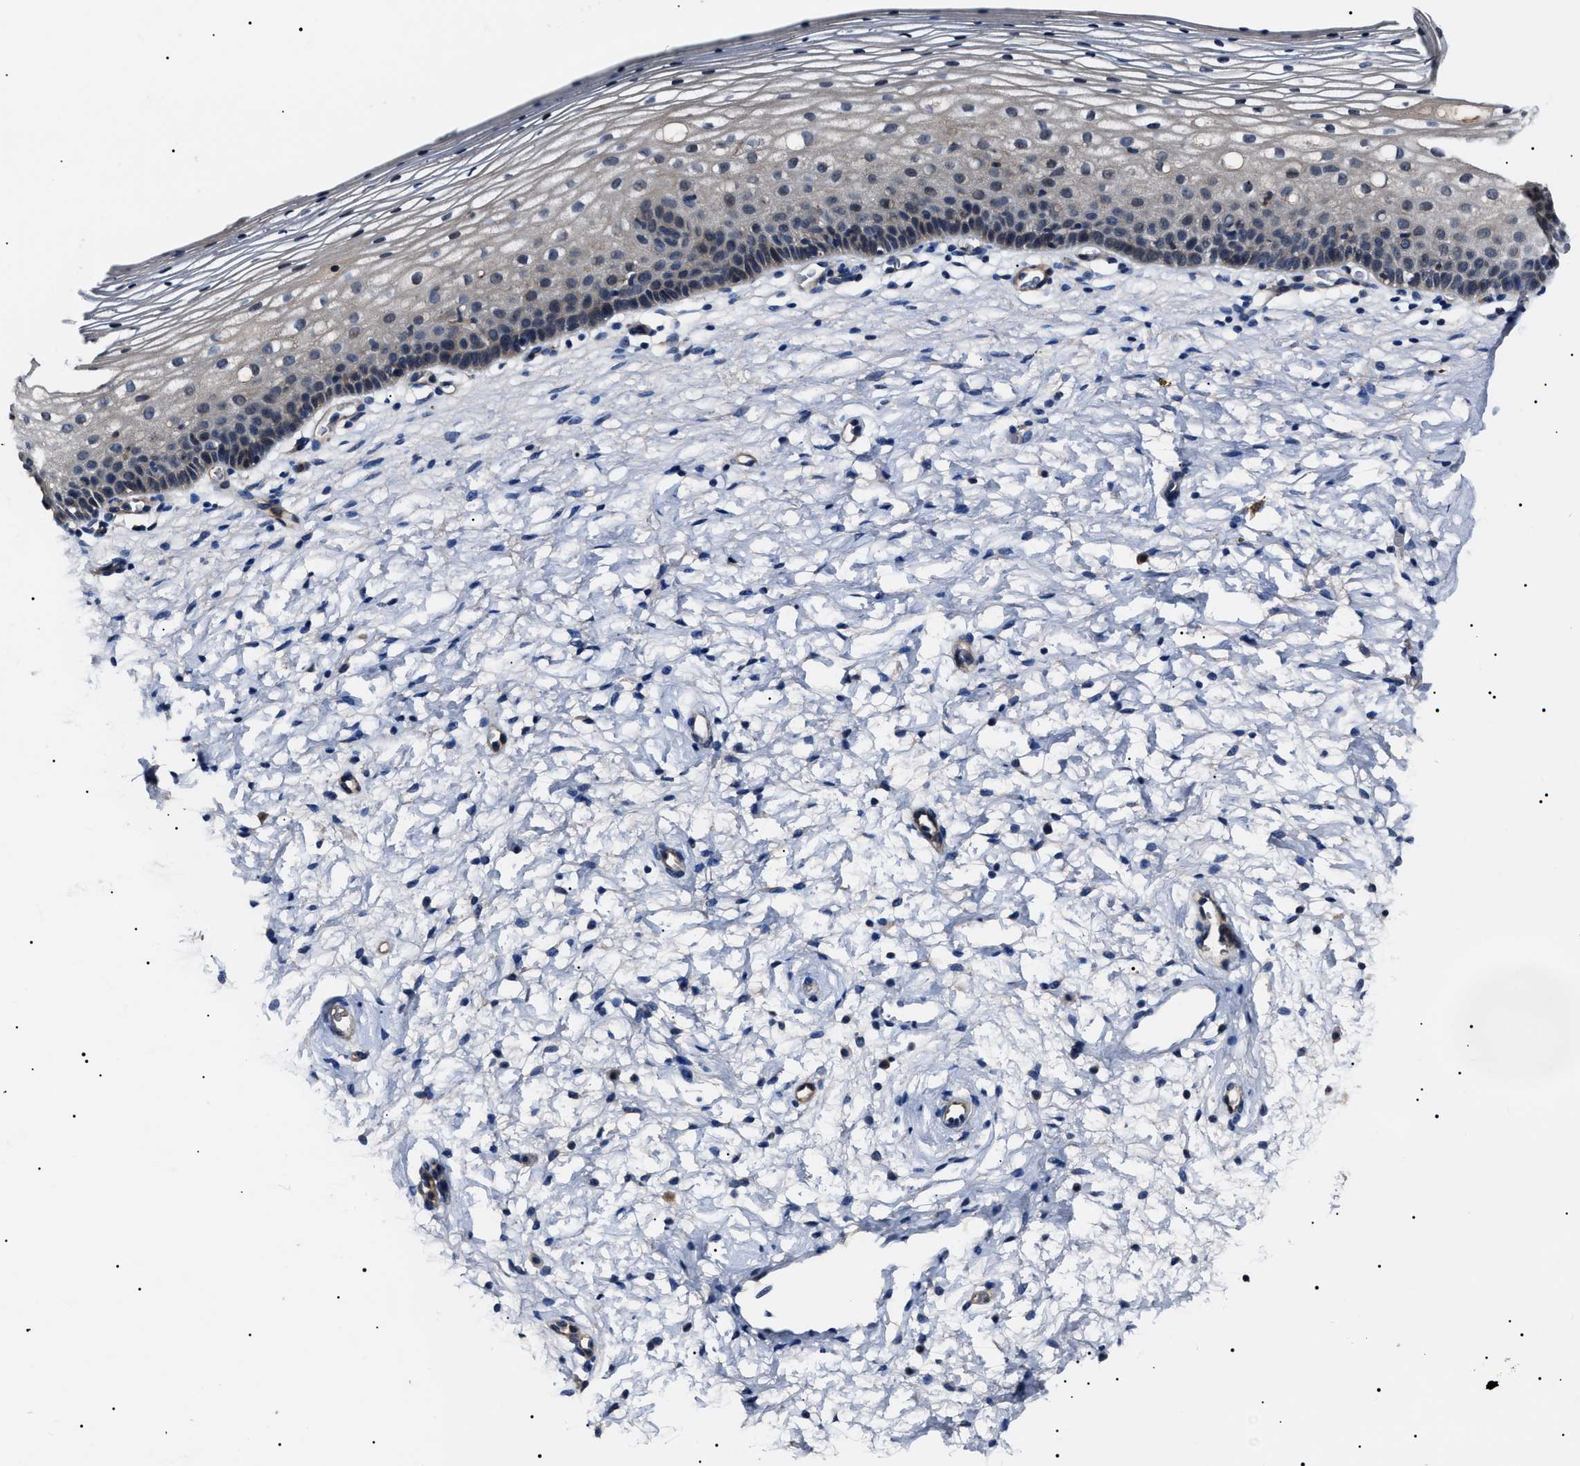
{"staining": {"intensity": "weak", "quantity": ">75%", "location": "cytoplasmic/membranous"}, "tissue": "cervix", "cell_type": "Glandular cells", "image_type": "normal", "snomed": [{"axis": "morphology", "description": "Normal tissue, NOS"}, {"axis": "topography", "description": "Cervix"}], "caption": "Protein expression by IHC shows weak cytoplasmic/membranous positivity in about >75% of glandular cells in benign cervix.", "gene": "IFT81", "patient": {"sex": "female", "age": 72}}